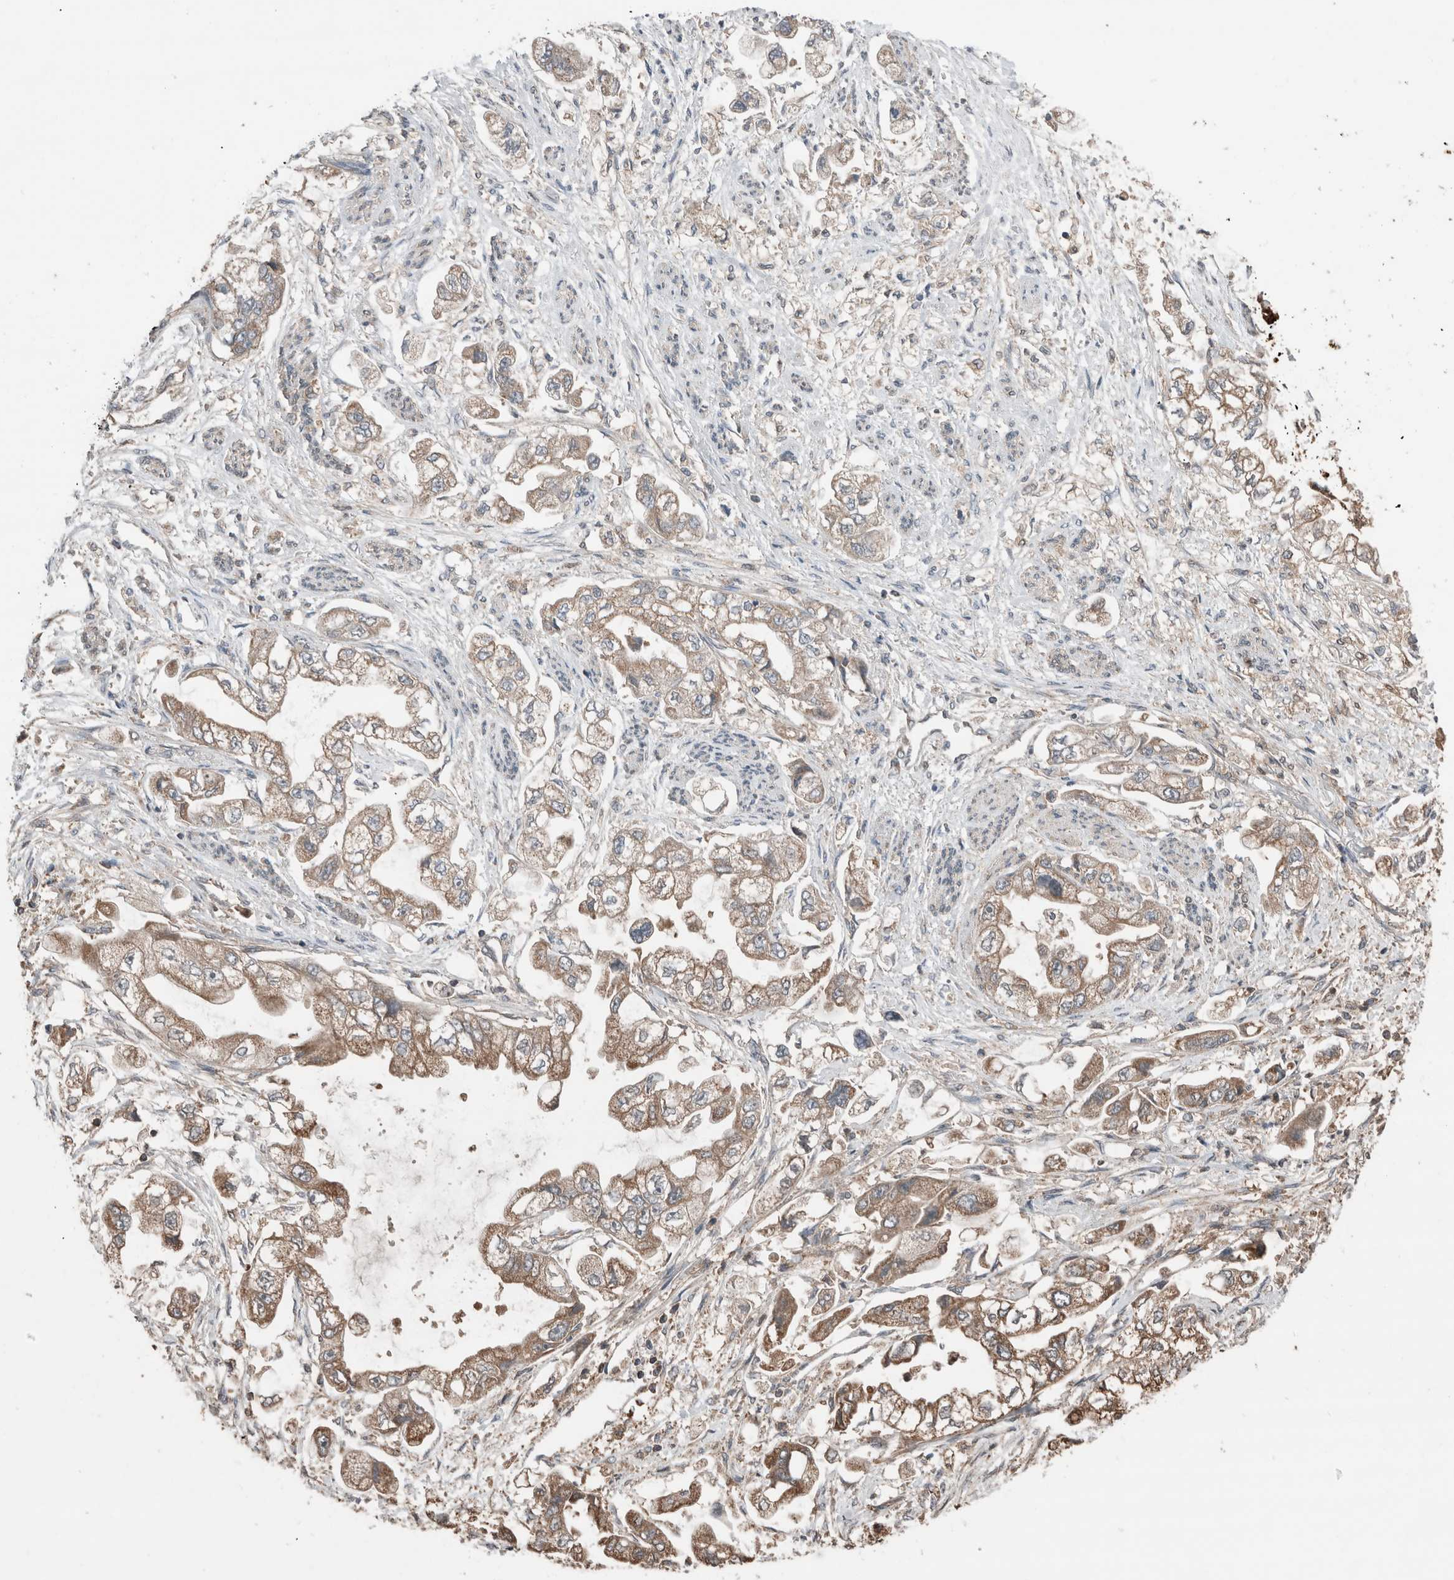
{"staining": {"intensity": "moderate", "quantity": ">75%", "location": "cytoplasmic/membranous"}, "tissue": "stomach cancer", "cell_type": "Tumor cells", "image_type": "cancer", "snomed": [{"axis": "morphology", "description": "Adenocarcinoma, NOS"}, {"axis": "topography", "description": "Stomach"}], "caption": "Immunohistochemical staining of stomach cancer (adenocarcinoma) shows medium levels of moderate cytoplasmic/membranous protein expression in about >75% of tumor cells.", "gene": "KLK14", "patient": {"sex": "male", "age": 62}}